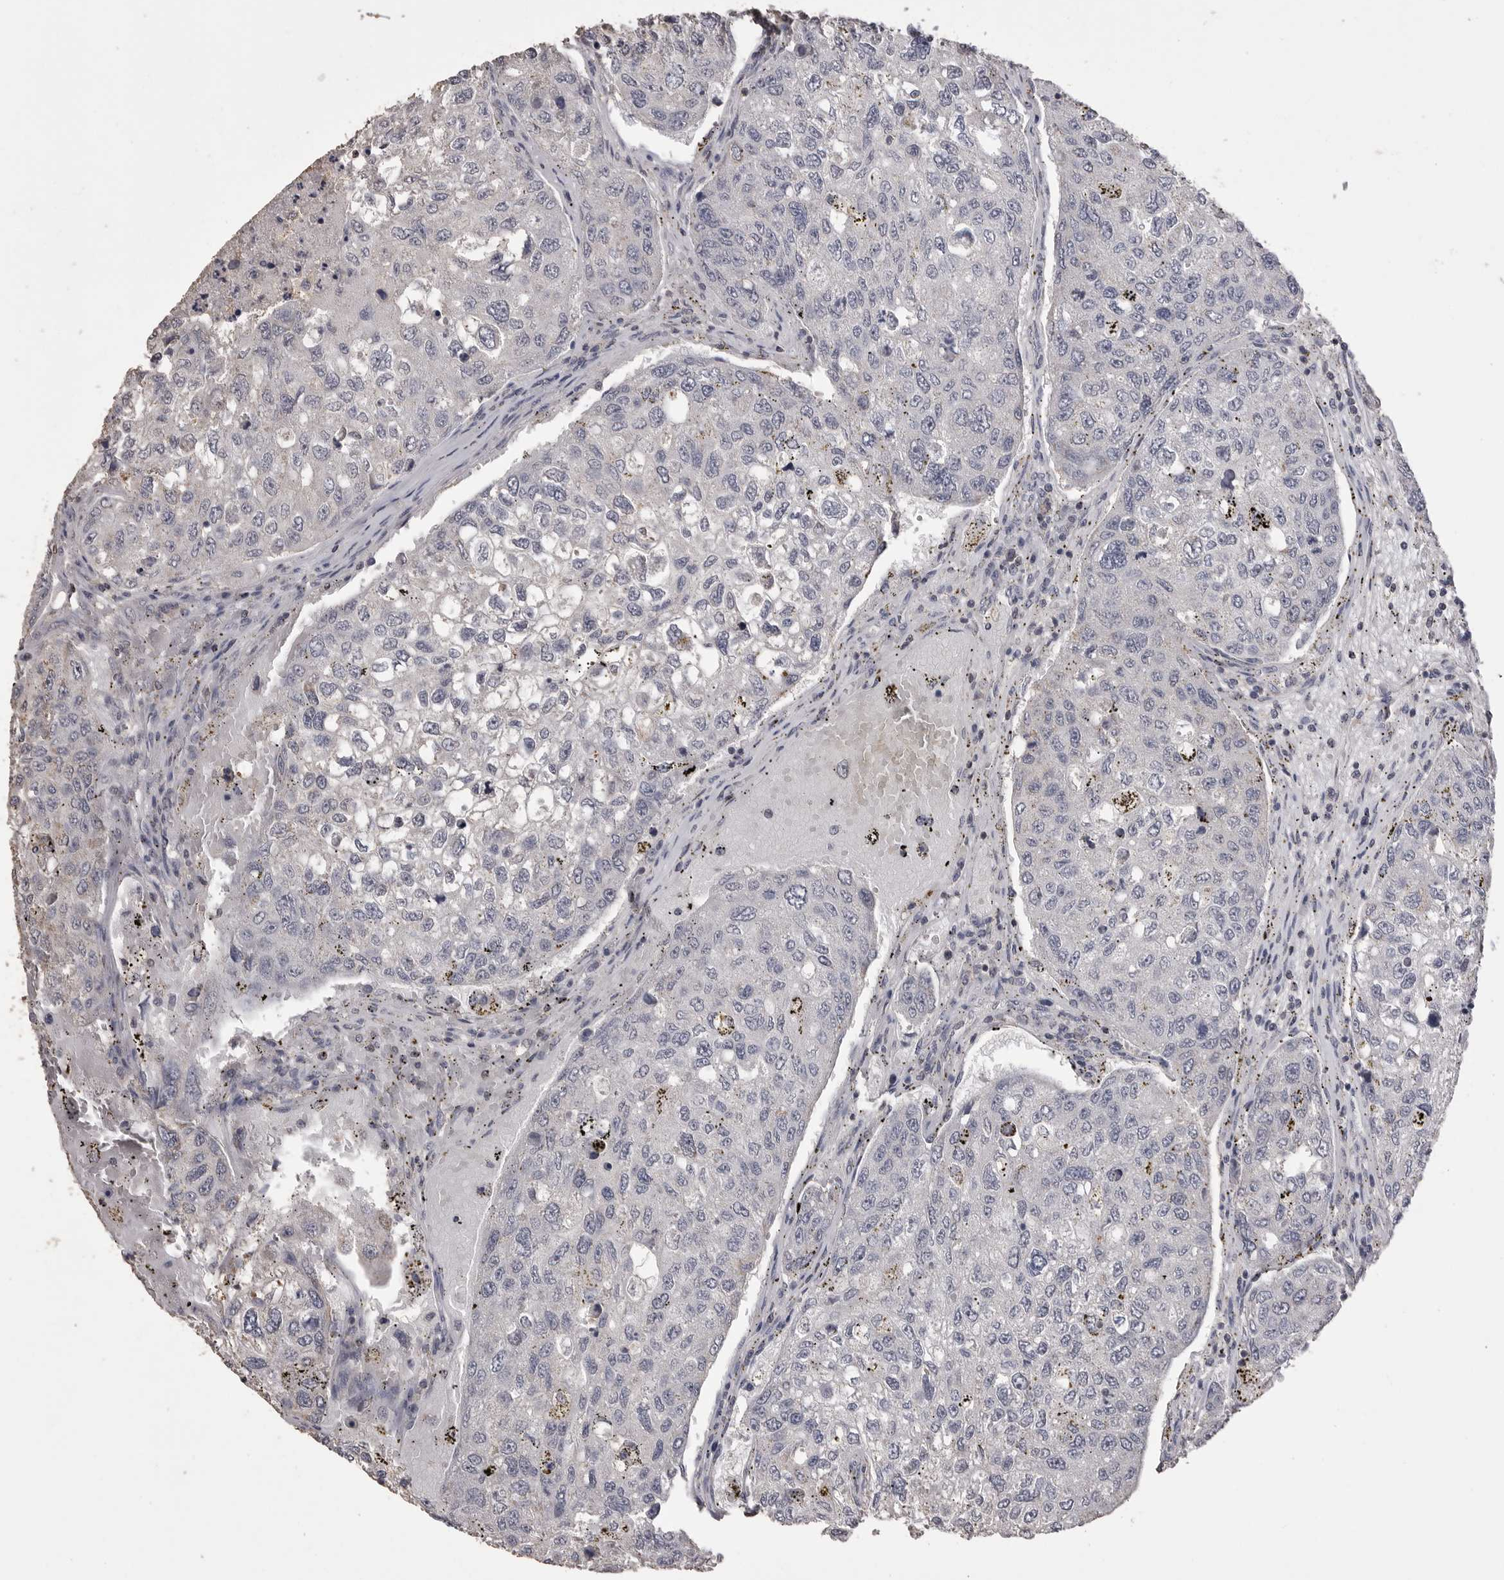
{"staining": {"intensity": "negative", "quantity": "none", "location": "none"}, "tissue": "urothelial cancer", "cell_type": "Tumor cells", "image_type": "cancer", "snomed": [{"axis": "morphology", "description": "Urothelial carcinoma, High grade"}, {"axis": "topography", "description": "Lymph node"}, {"axis": "topography", "description": "Urinary bladder"}], "caption": "This is an immunohistochemistry photomicrograph of urothelial carcinoma (high-grade). There is no staining in tumor cells.", "gene": "MMP7", "patient": {"sex": "male", "age": 51}}